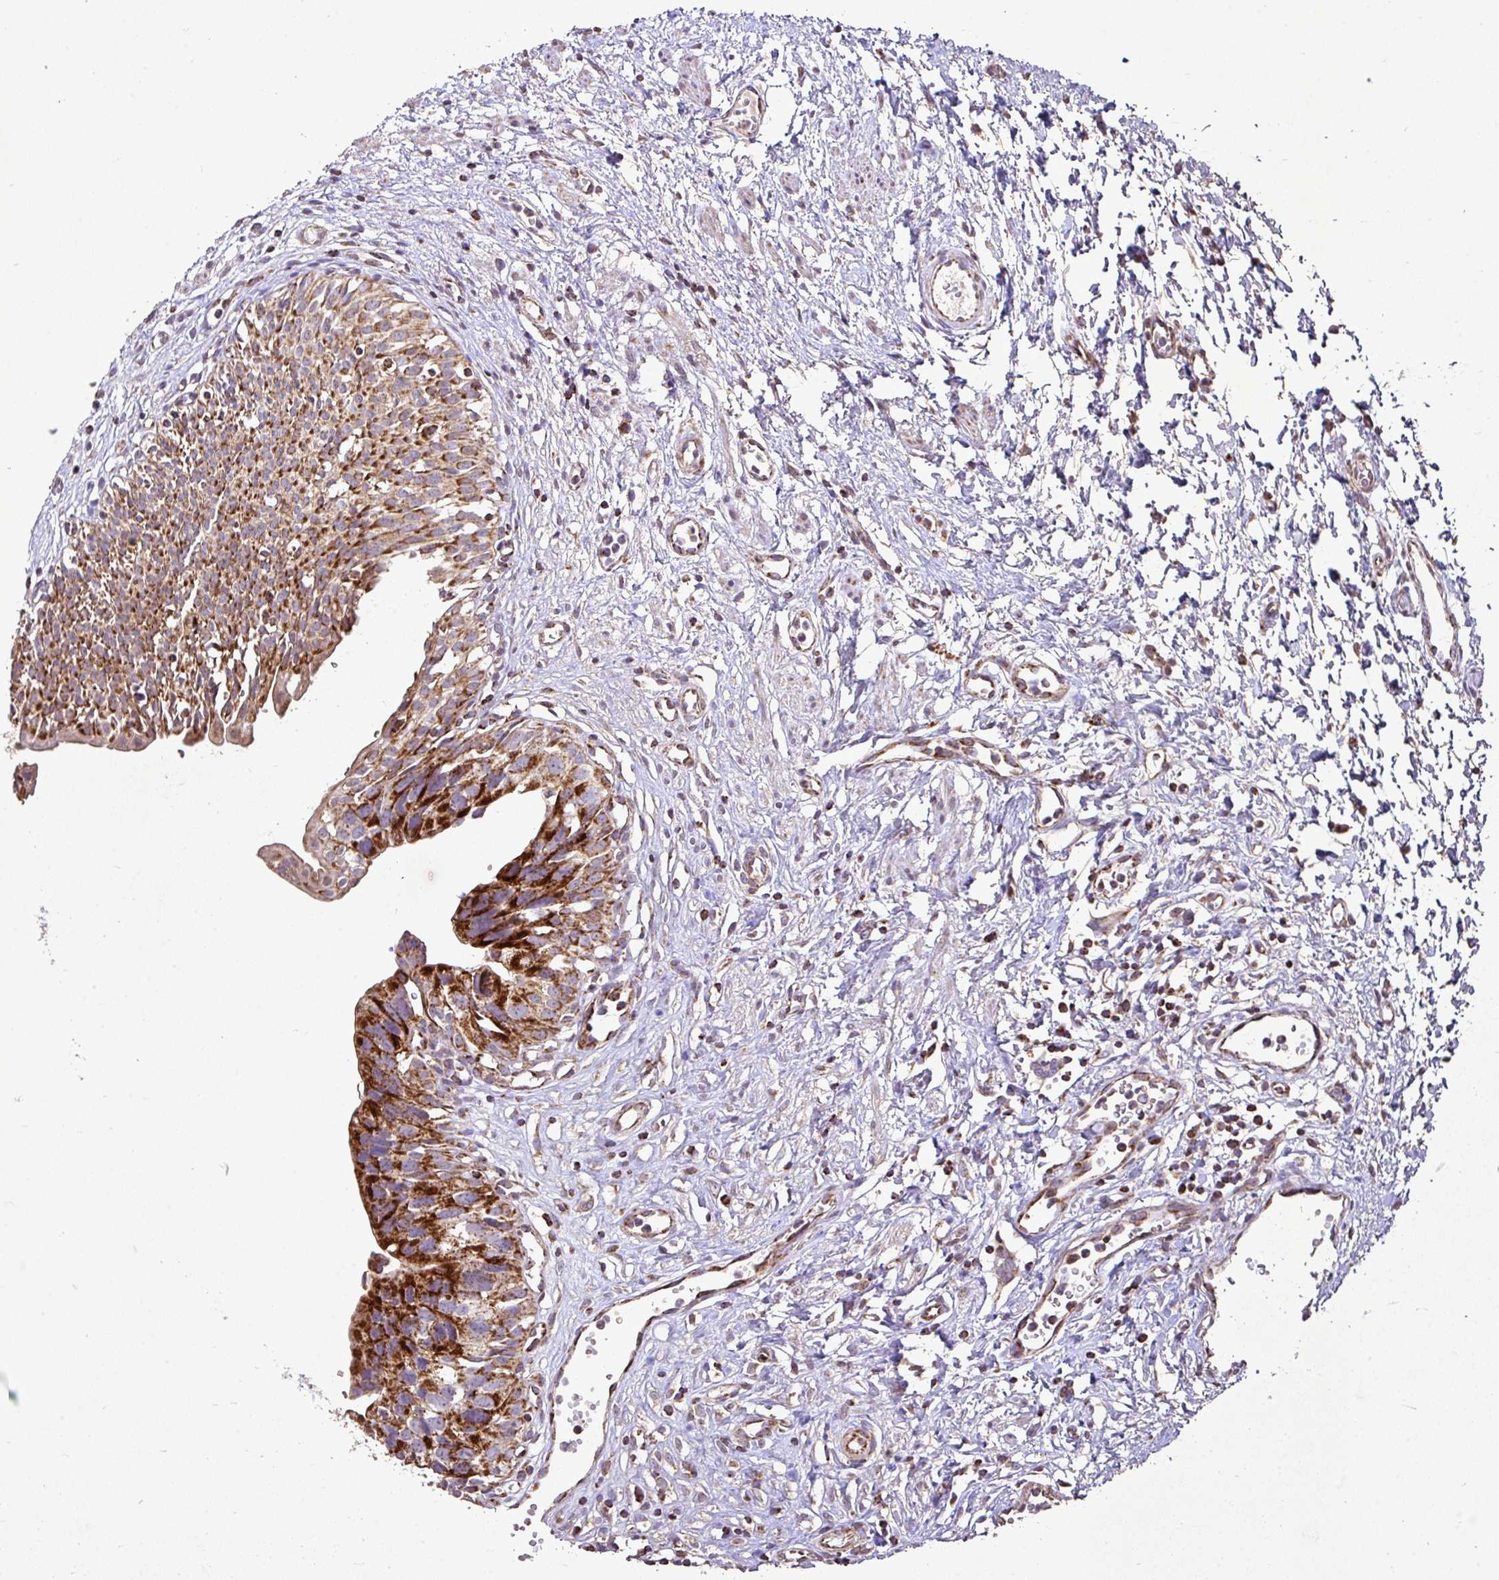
{"staining": {"intensity": "strong", "quantity": ">75%", "location": "cytoplasmic/membranous"}, "tissue": "urinary bladder", "cell_type": "Urothelial cells", "image_type": "normal", "snomed": [{"axis": "morphology", "description": "Normal tissue, NOS"}, {"axis": "topography", "description": "Urinary bladder"}], "caption": "Urothelial cells demonstrate strong cytoplasmic/membranous staining in approximately >75% of cells in unremarkable urinary bladder.", "gene": "AGK", "patient": {"sex": "male", "age": 51}}